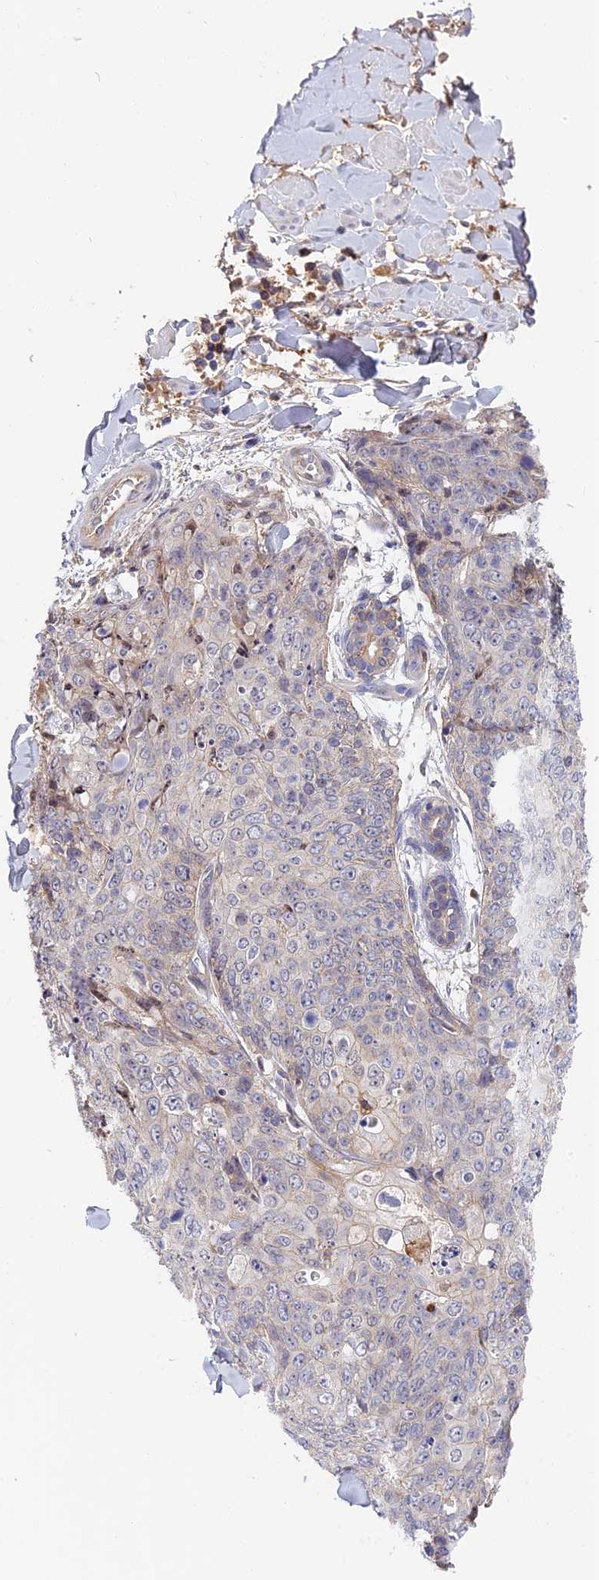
{"staining": {"intensity": "negative", "quantity": "none", "location": "none"}, "tissue": "skin cancer", "cell_type": "Tumor cells", "image_type": "cancer", "snomed": [{"axis": "morphology", "description": "Squamous cell carcinoma, NOS"}, {"axis": "topography", "description": "Skin"}, {"axis": "topography", "description": "Vulva"}], "caption": "A photomicrograph of skin cancer stained for a protein exhibits no brown staining in tumor cells.", "gene": "ADGRD1", "patient": {"sex": "female", "age": 85}}